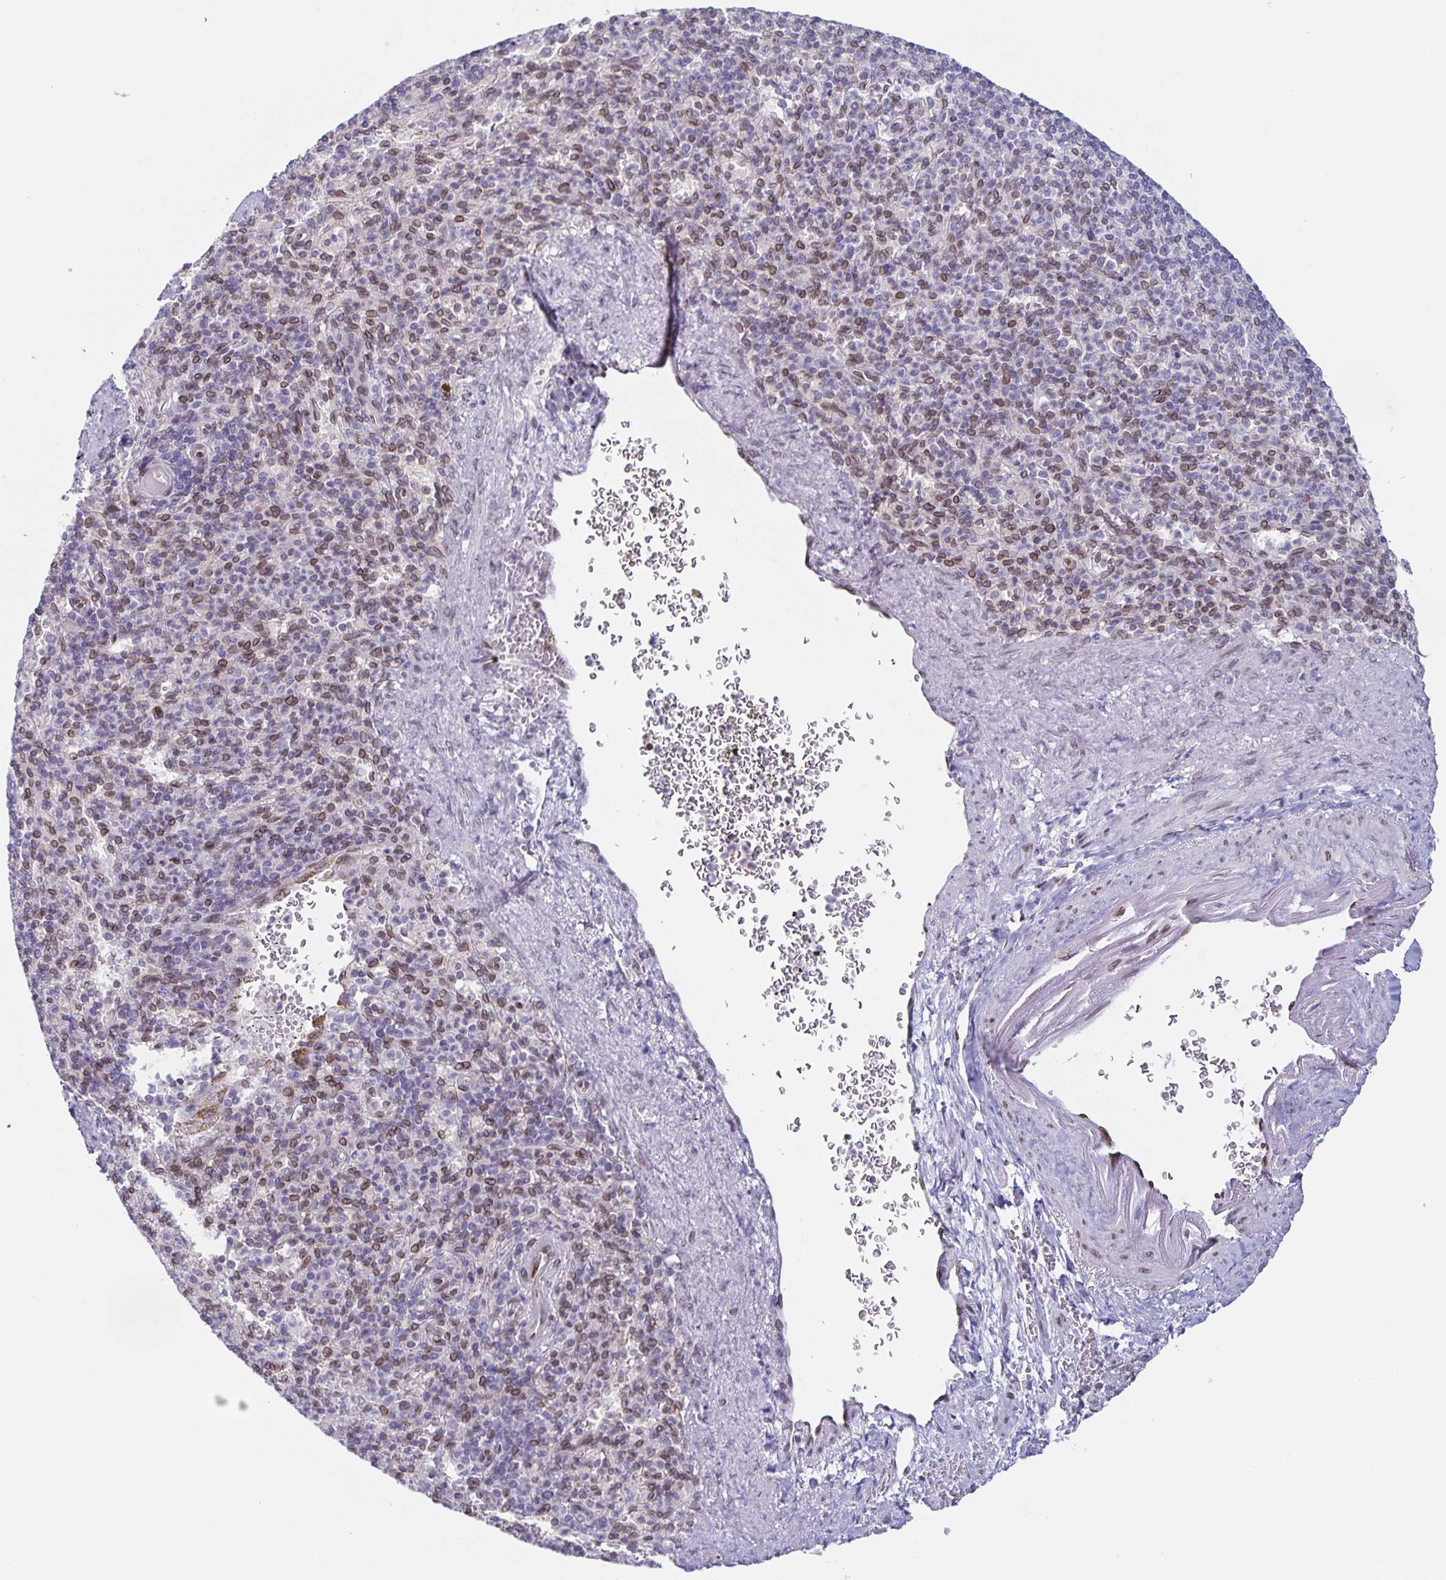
{"staining": {"intensity": "moderate", "quantity": "<25%", "location": "cytoplasmic/membranous,nuclear"}, "tissue": "spleen", "cell_type": "Cells in red pulp", "image_type": "normal", "snomed": [{"axis": "morphology", "description": "Normal tissue, NOS"}, {"axis": "topography", "description": "Spleen"}], "caption": "Cells in red pulp show moderate cytoplasmic/membranous,nuclear staining in approximately <25% of cells in unremarkable spleen. (Brightfield microscopy of DAB IHC at high magnification).", "gene": "SYNE2", "patient": {"sex": "female", "age": 74}}